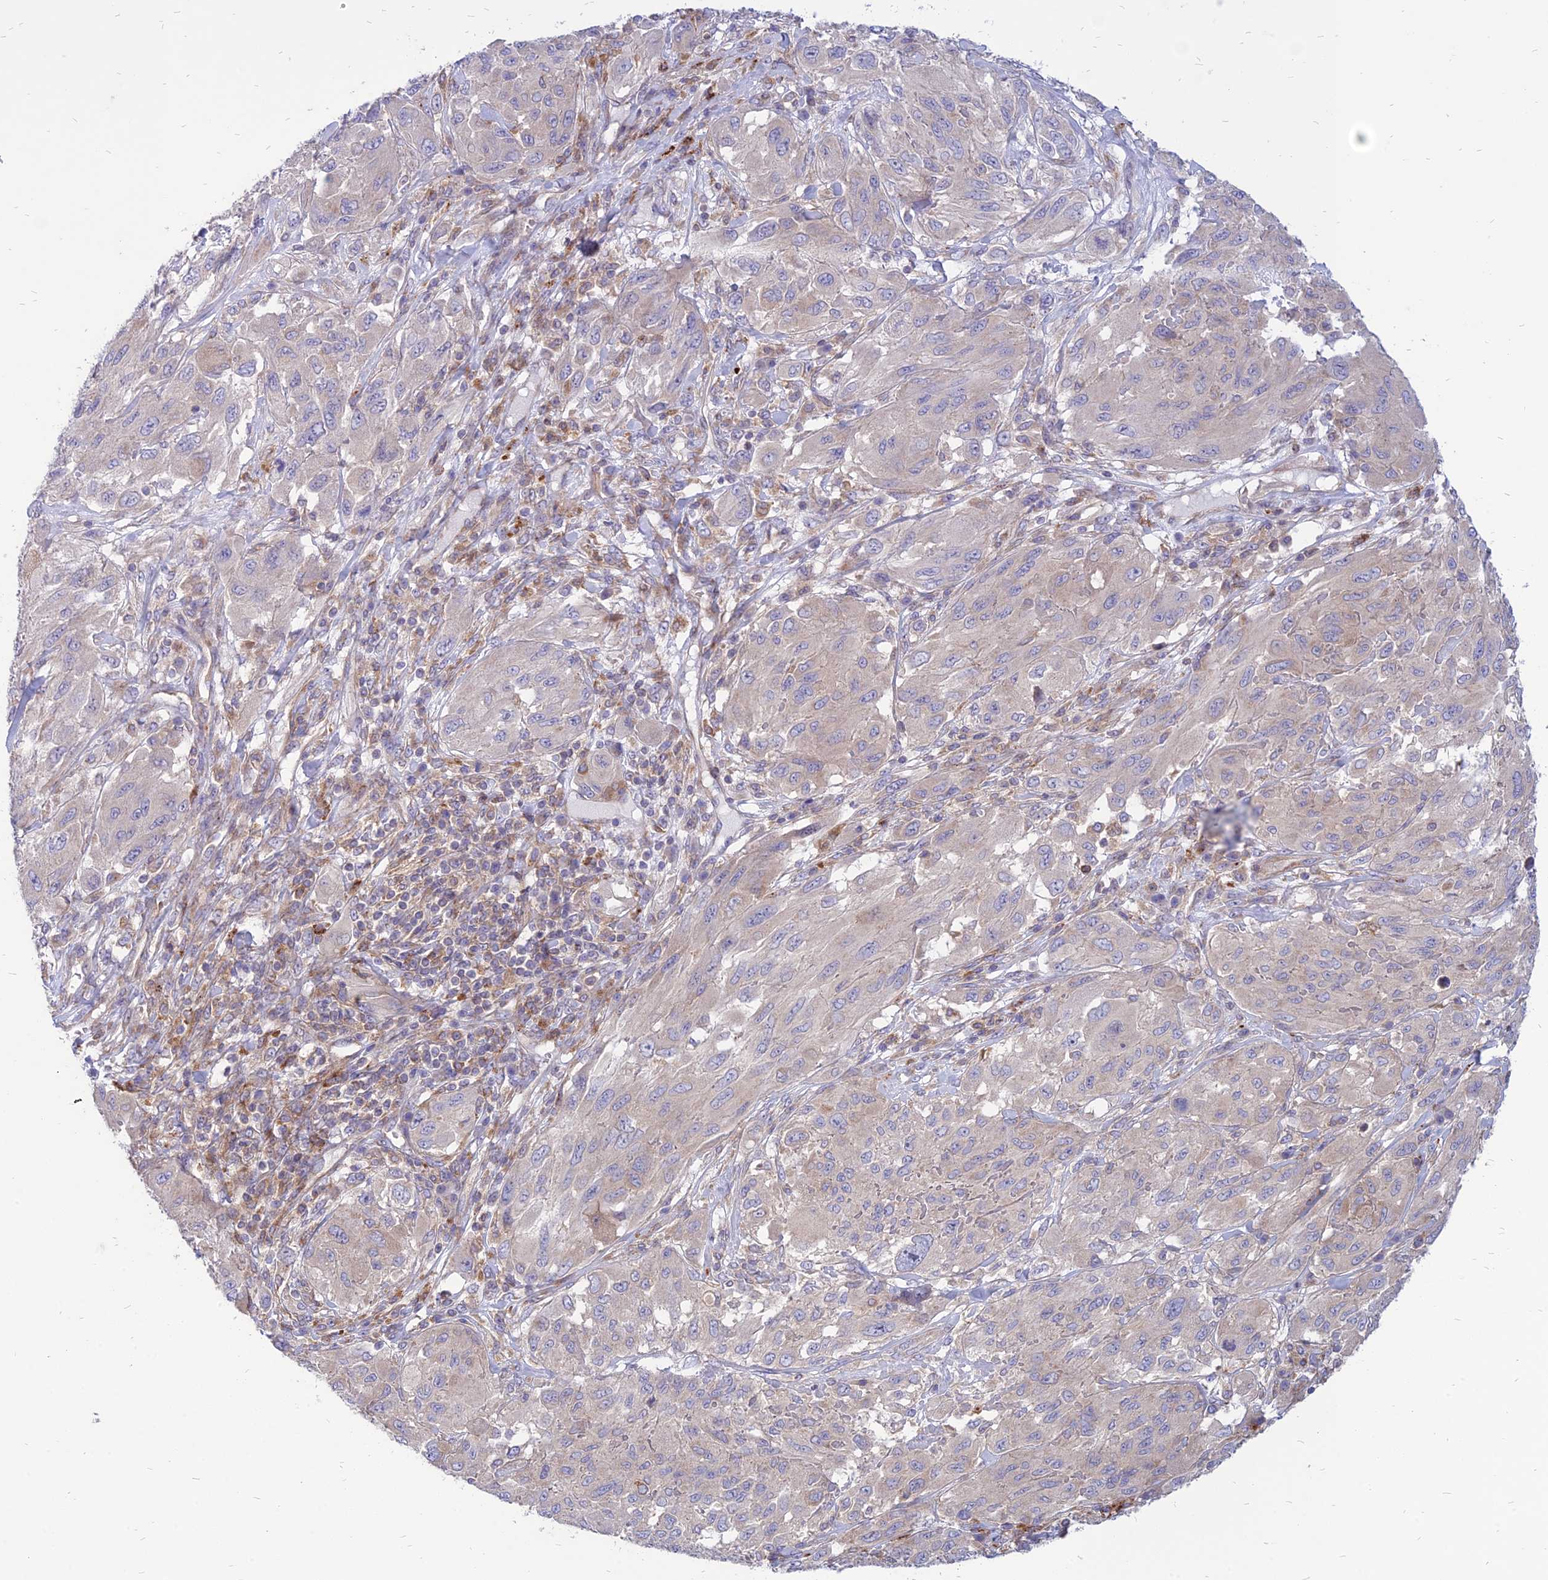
{"staining": {"intensity": "negative", "quantity": "none", "location": "none"}, "tissue": "melanoma", "cell_type": "Tumor cells", "image_type": "cancer", "snomed": [{"axis": "morphology", "description": "Malignant melanoma, NOS"}, {"axis": "topography", "description": "Skin"}], "caption": "Immunohistochemistry (IHC) histopathology image of malignant melanoma stained for a protein (brown), which reveals no positivity in tumor cells. The staining is performed using DAB brown chromogen with nuclei counter-stained in using hematoxylin.", "gene": "PHKA2", "patient": {"sex": "female", "age": 91}}